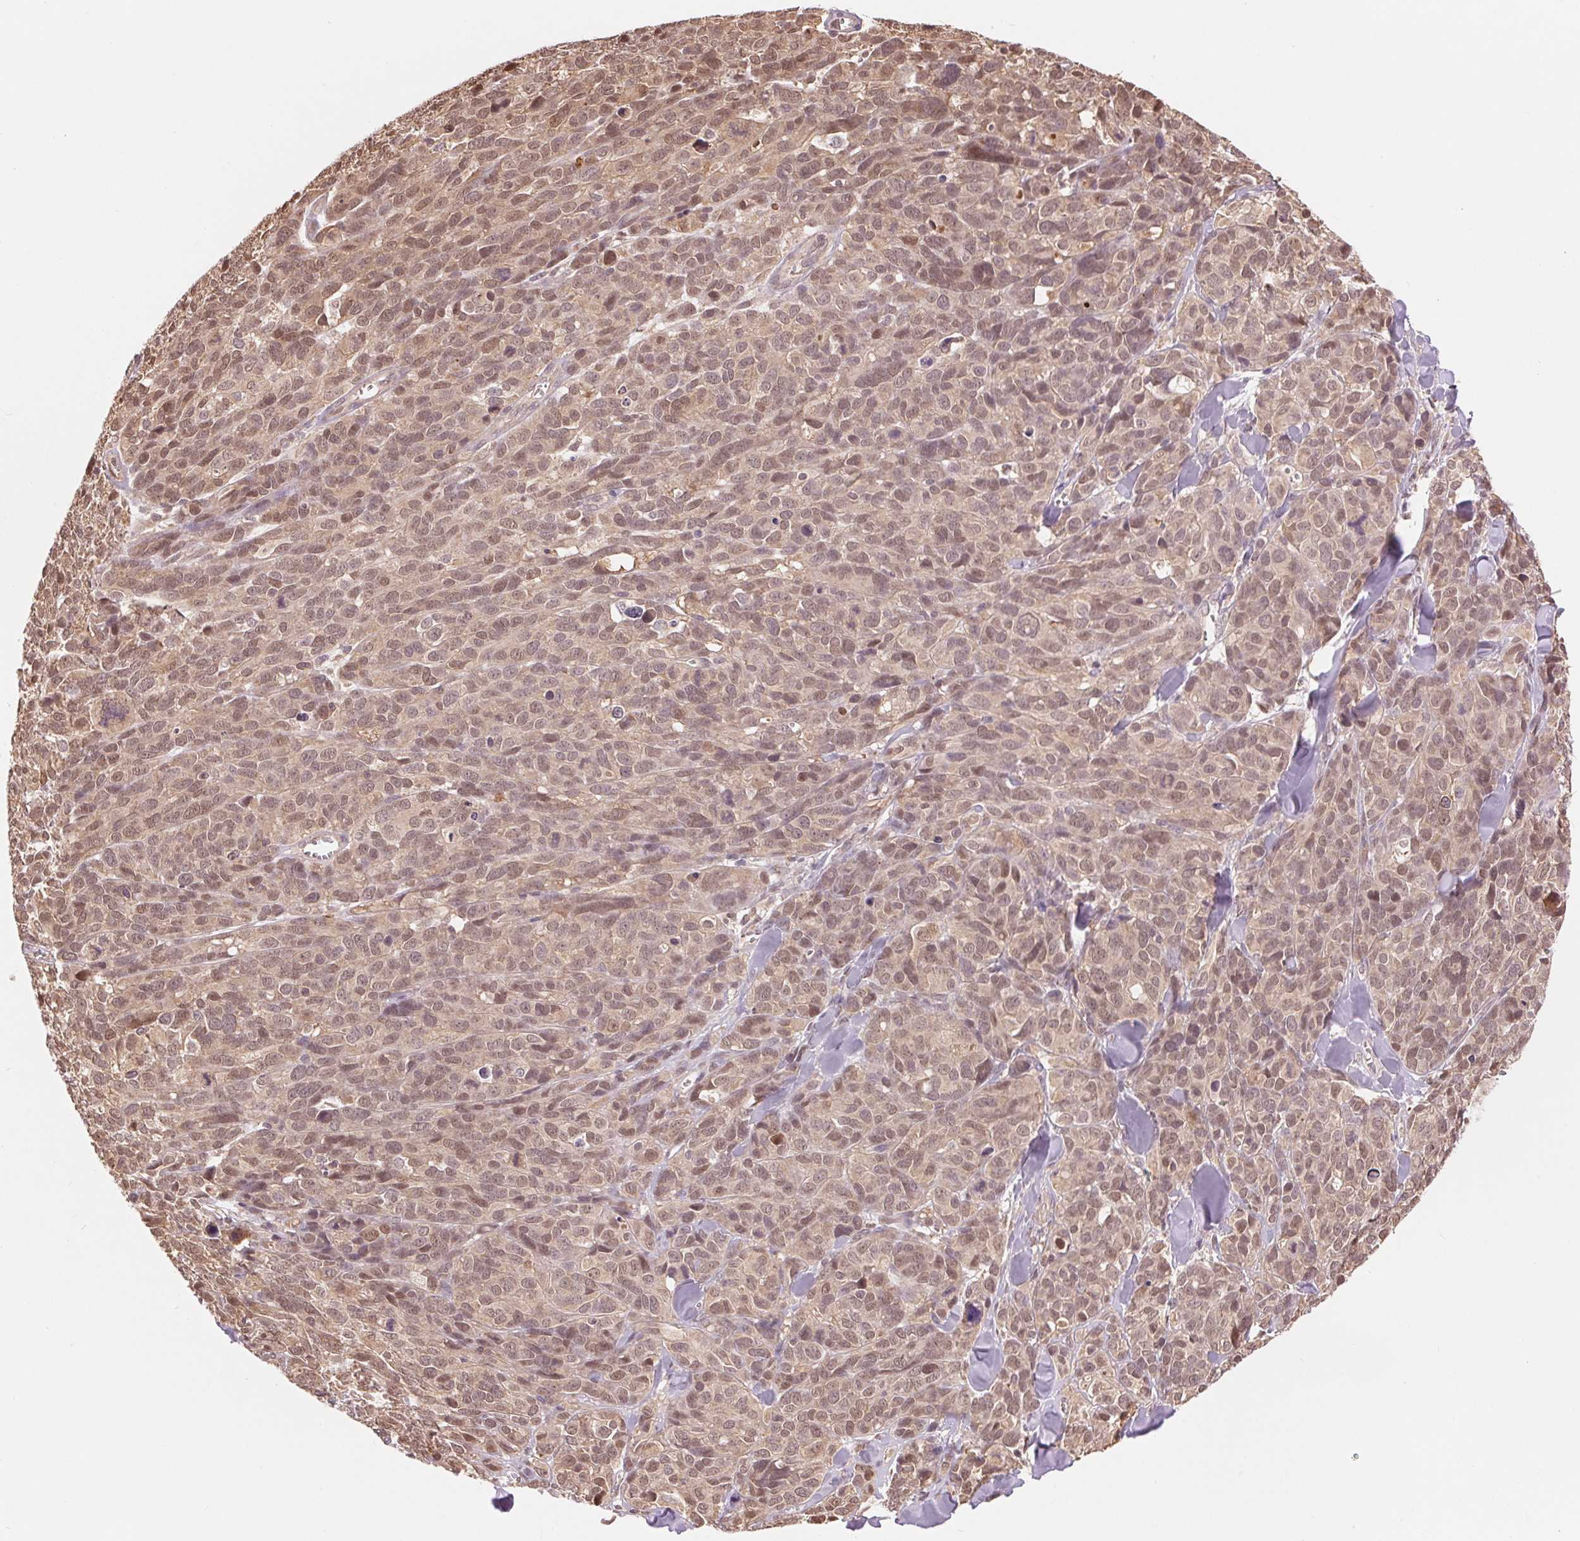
{"staining": {"intensity": "moderate", "quantity": ">75%", "location": "cytoplasmic/membranous,nuclear"}, "tissue": "melanoma", "cell_type": "Tumor cells", "image_type": "cancer", "snomed": [{"axis": "morphology", "description": "Malignant melanoma, NOS"}, {"axis": "topography", "description": "Skin"}], "caption": "Protein expression analysis of melanoma shows moderate cytoplasmic/membranous and nuclear expression in about >75% of tumor cells.", "gene": "TMEM273", "patient": {"sex": "male", "age": 51}}